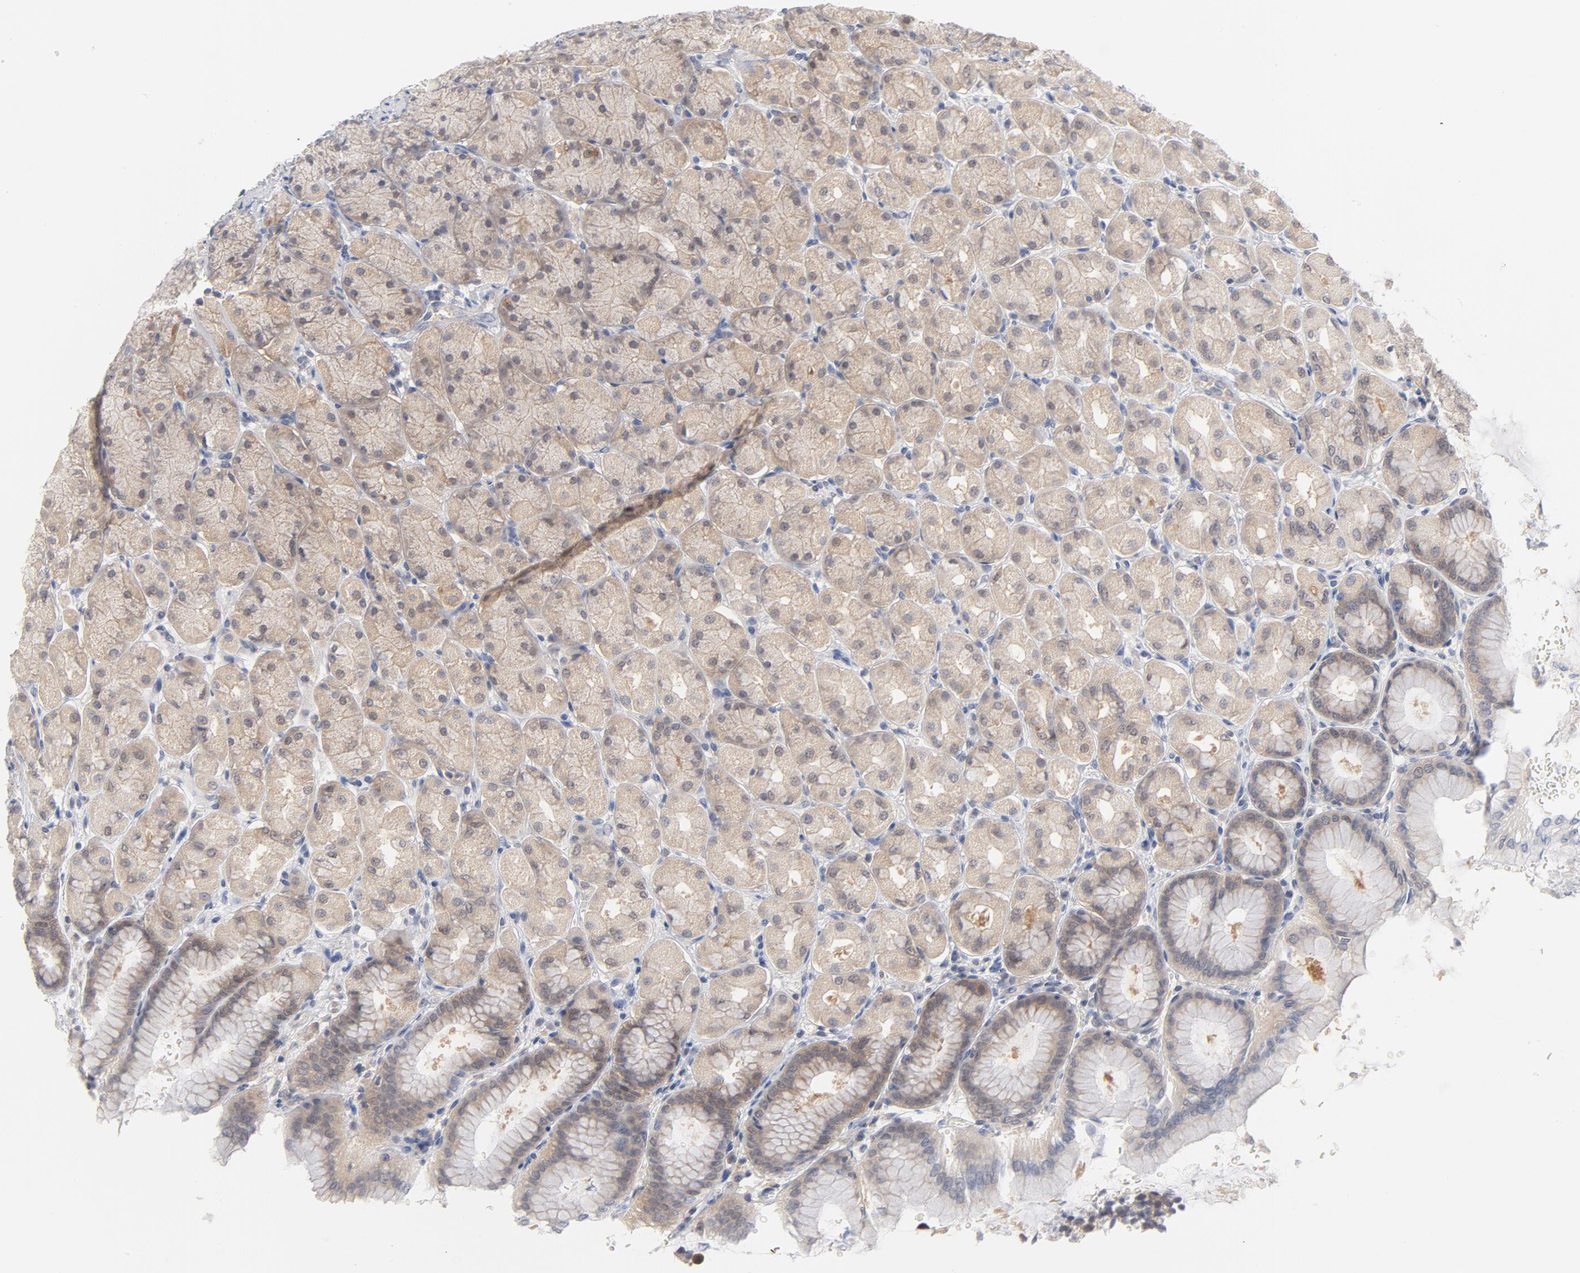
{"staining": {"intensity": "weak", "quantity": "25%-75%", "location": "cytoplasmic/membranous"}, "tissue": "stomach", "cell_type": "Glandular cells", "image_type": "normal", "snomed": [{"axis": "morphology", "description": "Normal tissue, NOS"}, {"axis": "topography", "description": "Stomach, upper"}], "caption": "Weak cytoplasmic/membranous protein staining is present in approximately 25%-75% of glandular cells in stomach.", "gene": "UBL4A", "patient": {"sex": "female", "age": 56}}